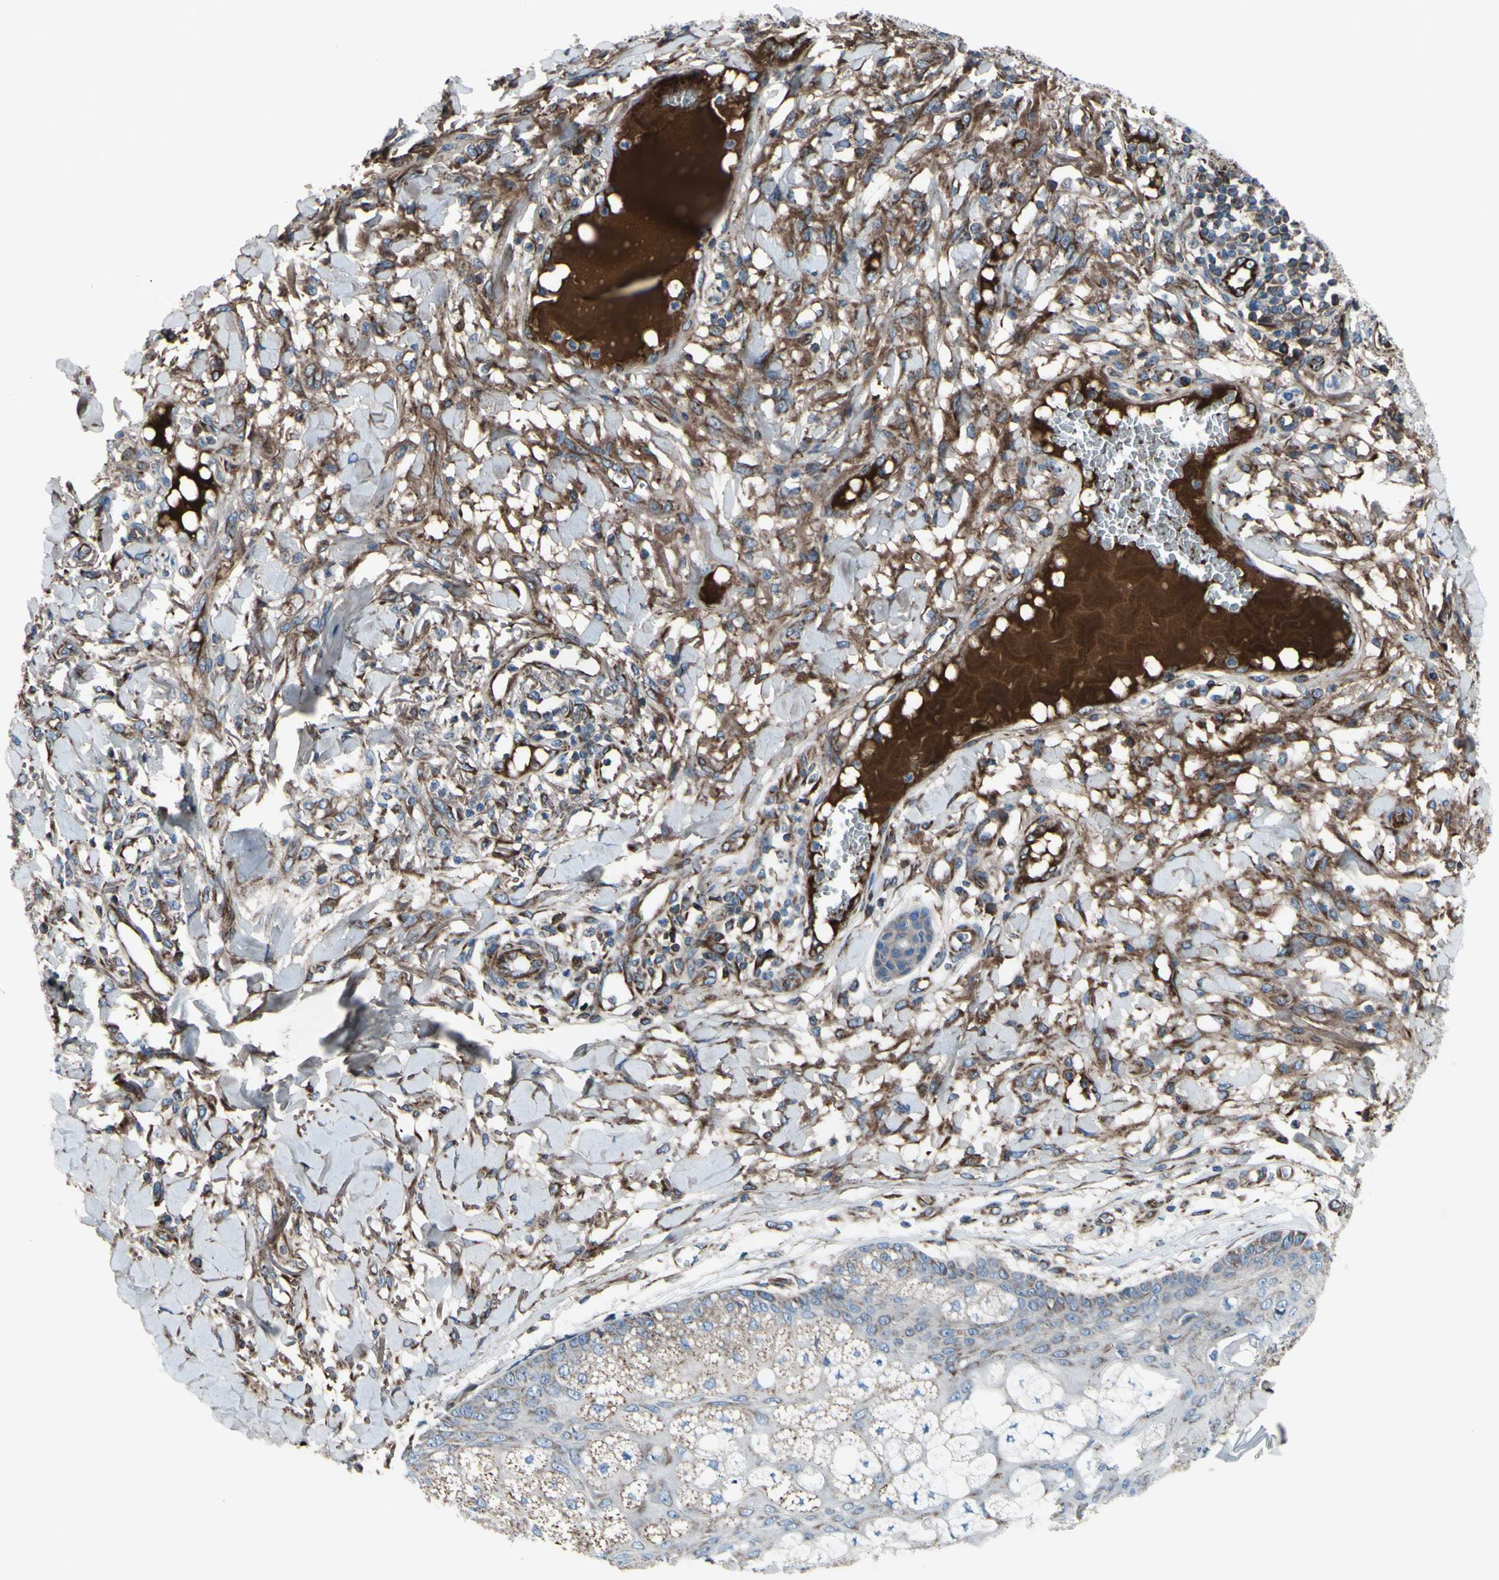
{"staining": {"intensity": "moderate", "quantity": ">75%", "location": "cytoplasmic/membranous"}, "tissue": "skin cancer", "cell_type": "Tumor cells", "image_type": "cancer", "snomed": [{"axis": "morphology", "description": "Squamous cell carcinoma, NOS"}, {"axis": "topography", "description": "Skin"}], "caption": "An immunohistochemistry micrograph of neoplastic tissue is shown. Protein staining in brown highlights moderate cytoplasmic/membranous positivity in skin cancer within tumor cells.", "gene": "EMC7", "patient": {"sex": "female", "age": 78}}